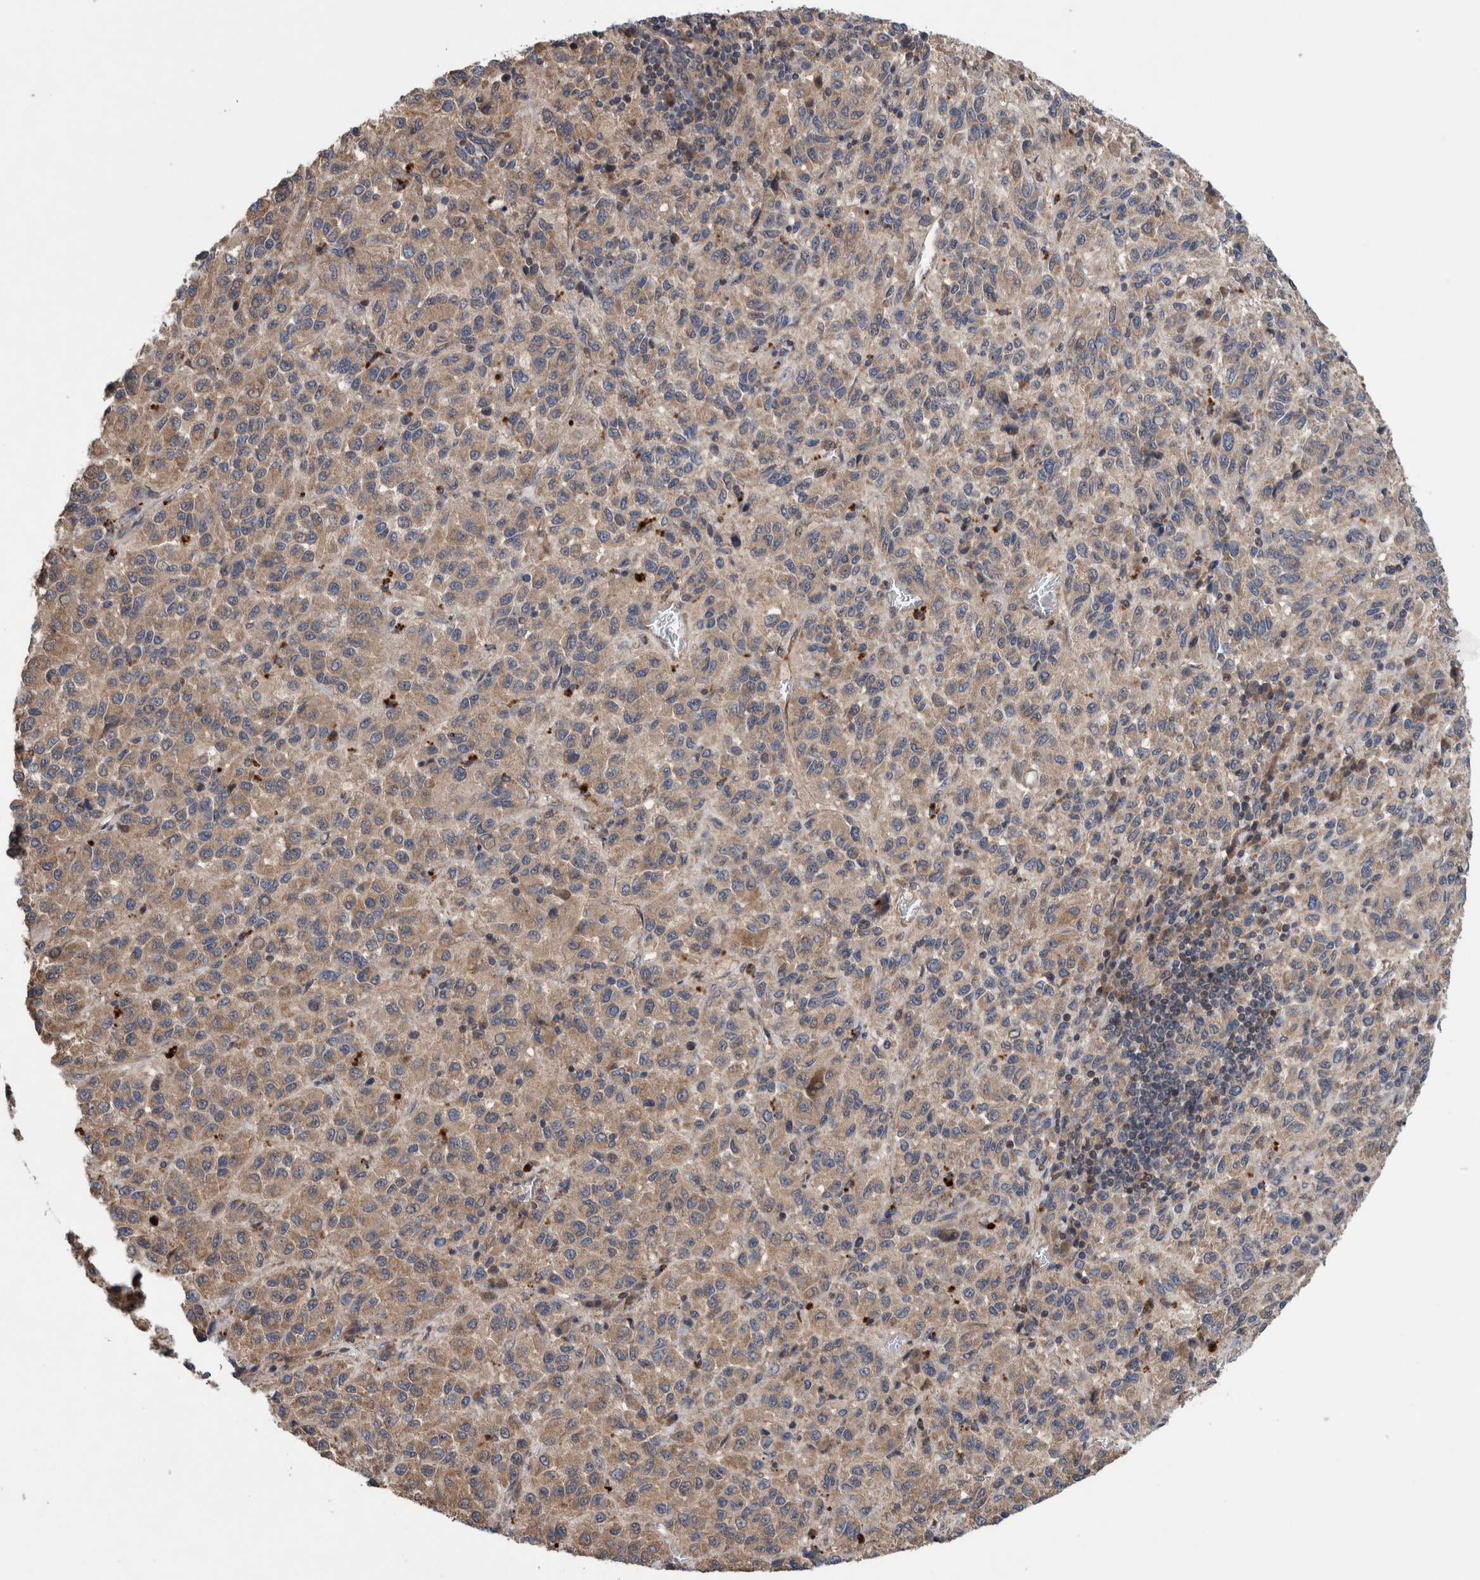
{"staining": {"intensity": "weak", "quantity": ">75%", "location": "cytoplasmic/membranous"}, "tissue": "skin cancer", "cell_type": "Tumor cells", "image_type": "cancer", "snomed": [{"axis": "morphology", "description": "Squamous cell carcinoma, NOS"}, {"axis": "topography", "description": "Skin"}], "caption": "Weak cytoplasmic/membranous protein positivity is appreciated in approximately >75% of tumor cells in skin squamous cell carcinoma. (DAB (3,3'-diaminobenzidine) IHC, brown staining for protein, blue staining for nuclei).", "gene": "PIK3R6", "patient": {"sex": "female", "age": 73}}